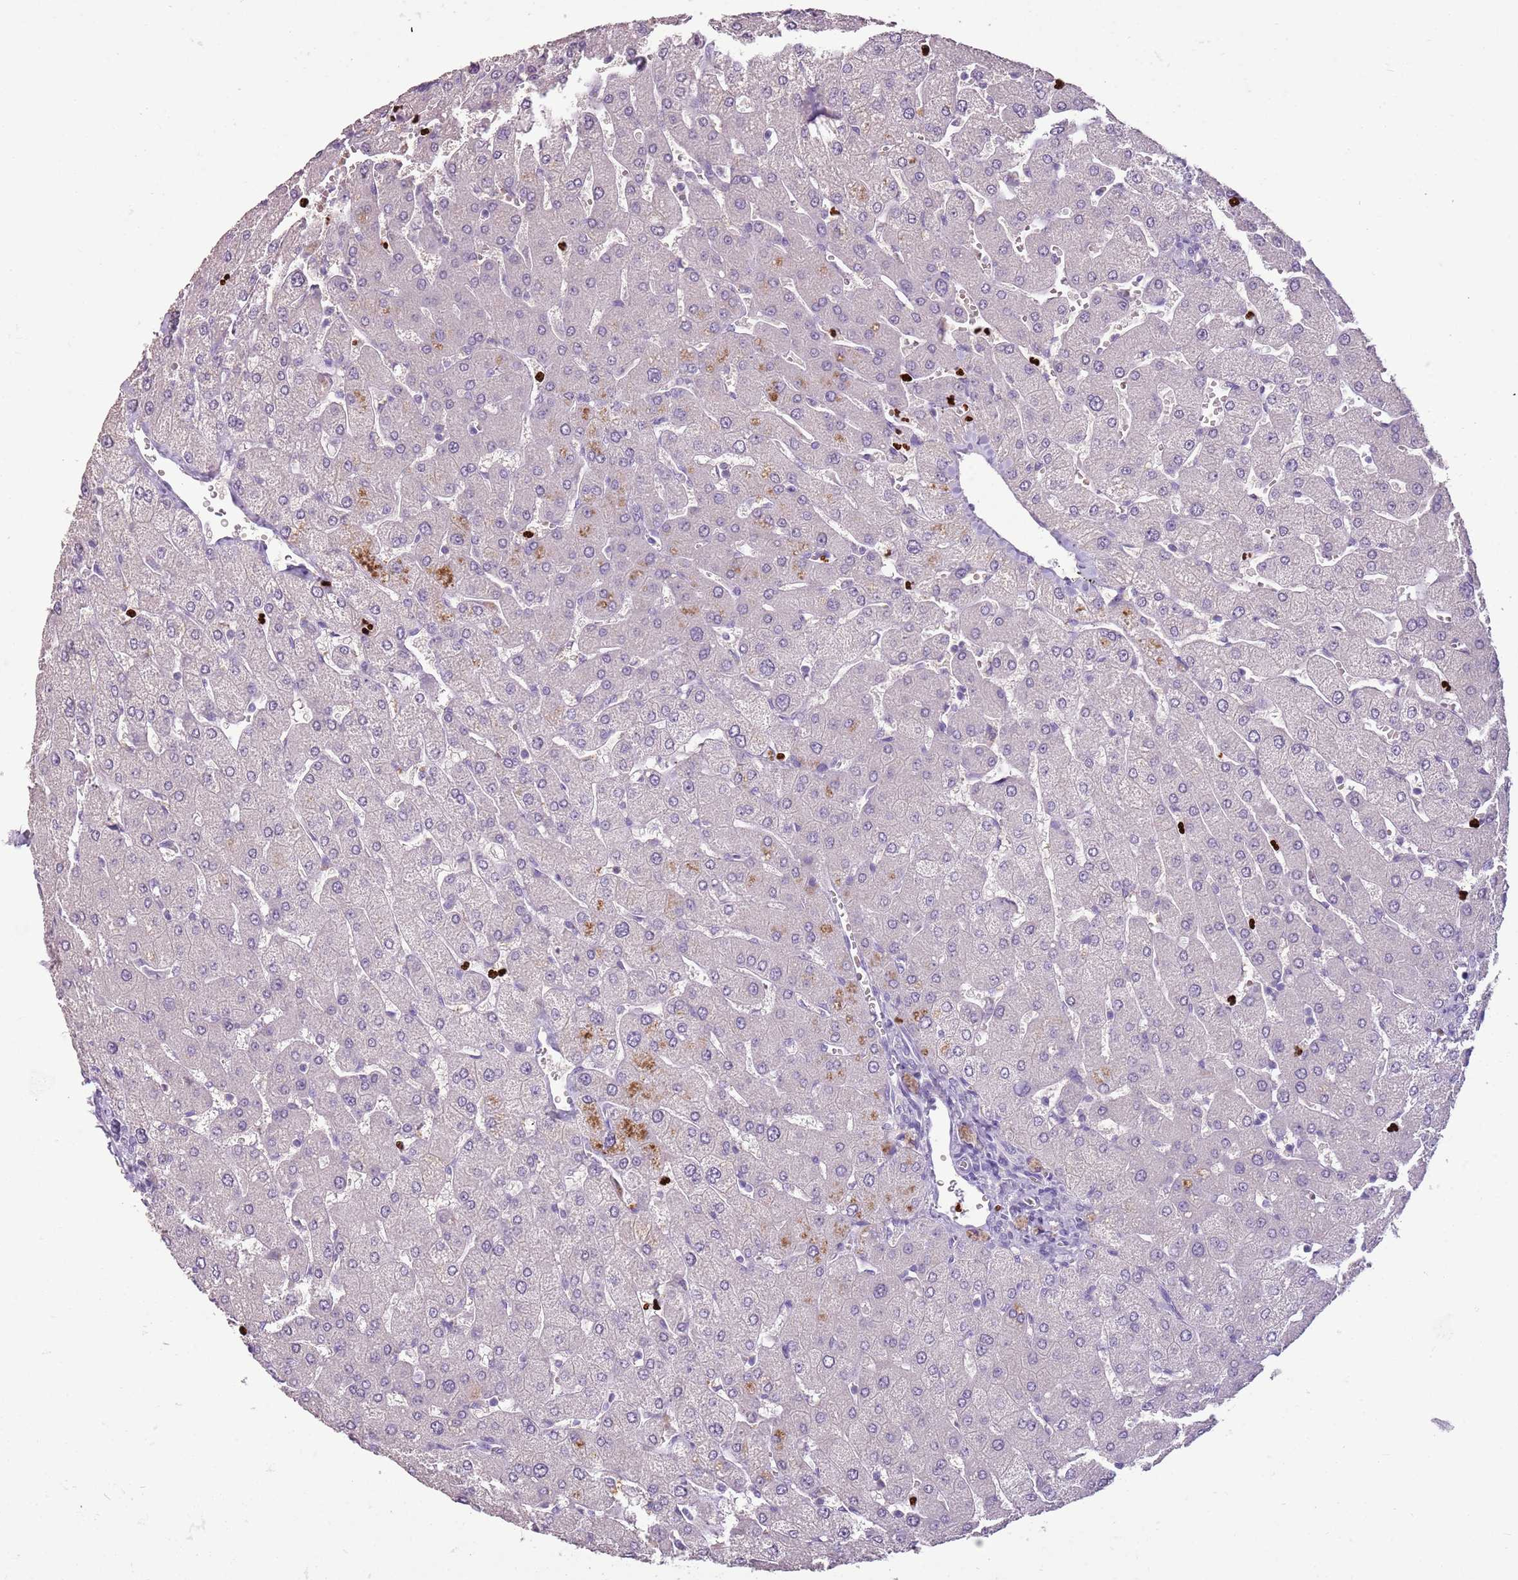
{"staining": {"intensity": "negative", "quantity": "none", "location": "none"}, "tissue": "liver", "cell_type": "Cholangiocytes", "image_type": "normal", "snomed": [{"axis": "morphology", "description": "Normal tissue, NOS"}, {"axis": "topography", "description": "Liver"}], "caption": "Normal liver was stained to show a protein in brown. There is no significant expression in cholangiocytes. The staining was performed using DAB to visualize the protein expression in brown, while the nuclei were stained in blue with hematoxylin (Magnification: 20x).", "gene": "CELF6", "patient": {"sex": "male", "age": 55}}